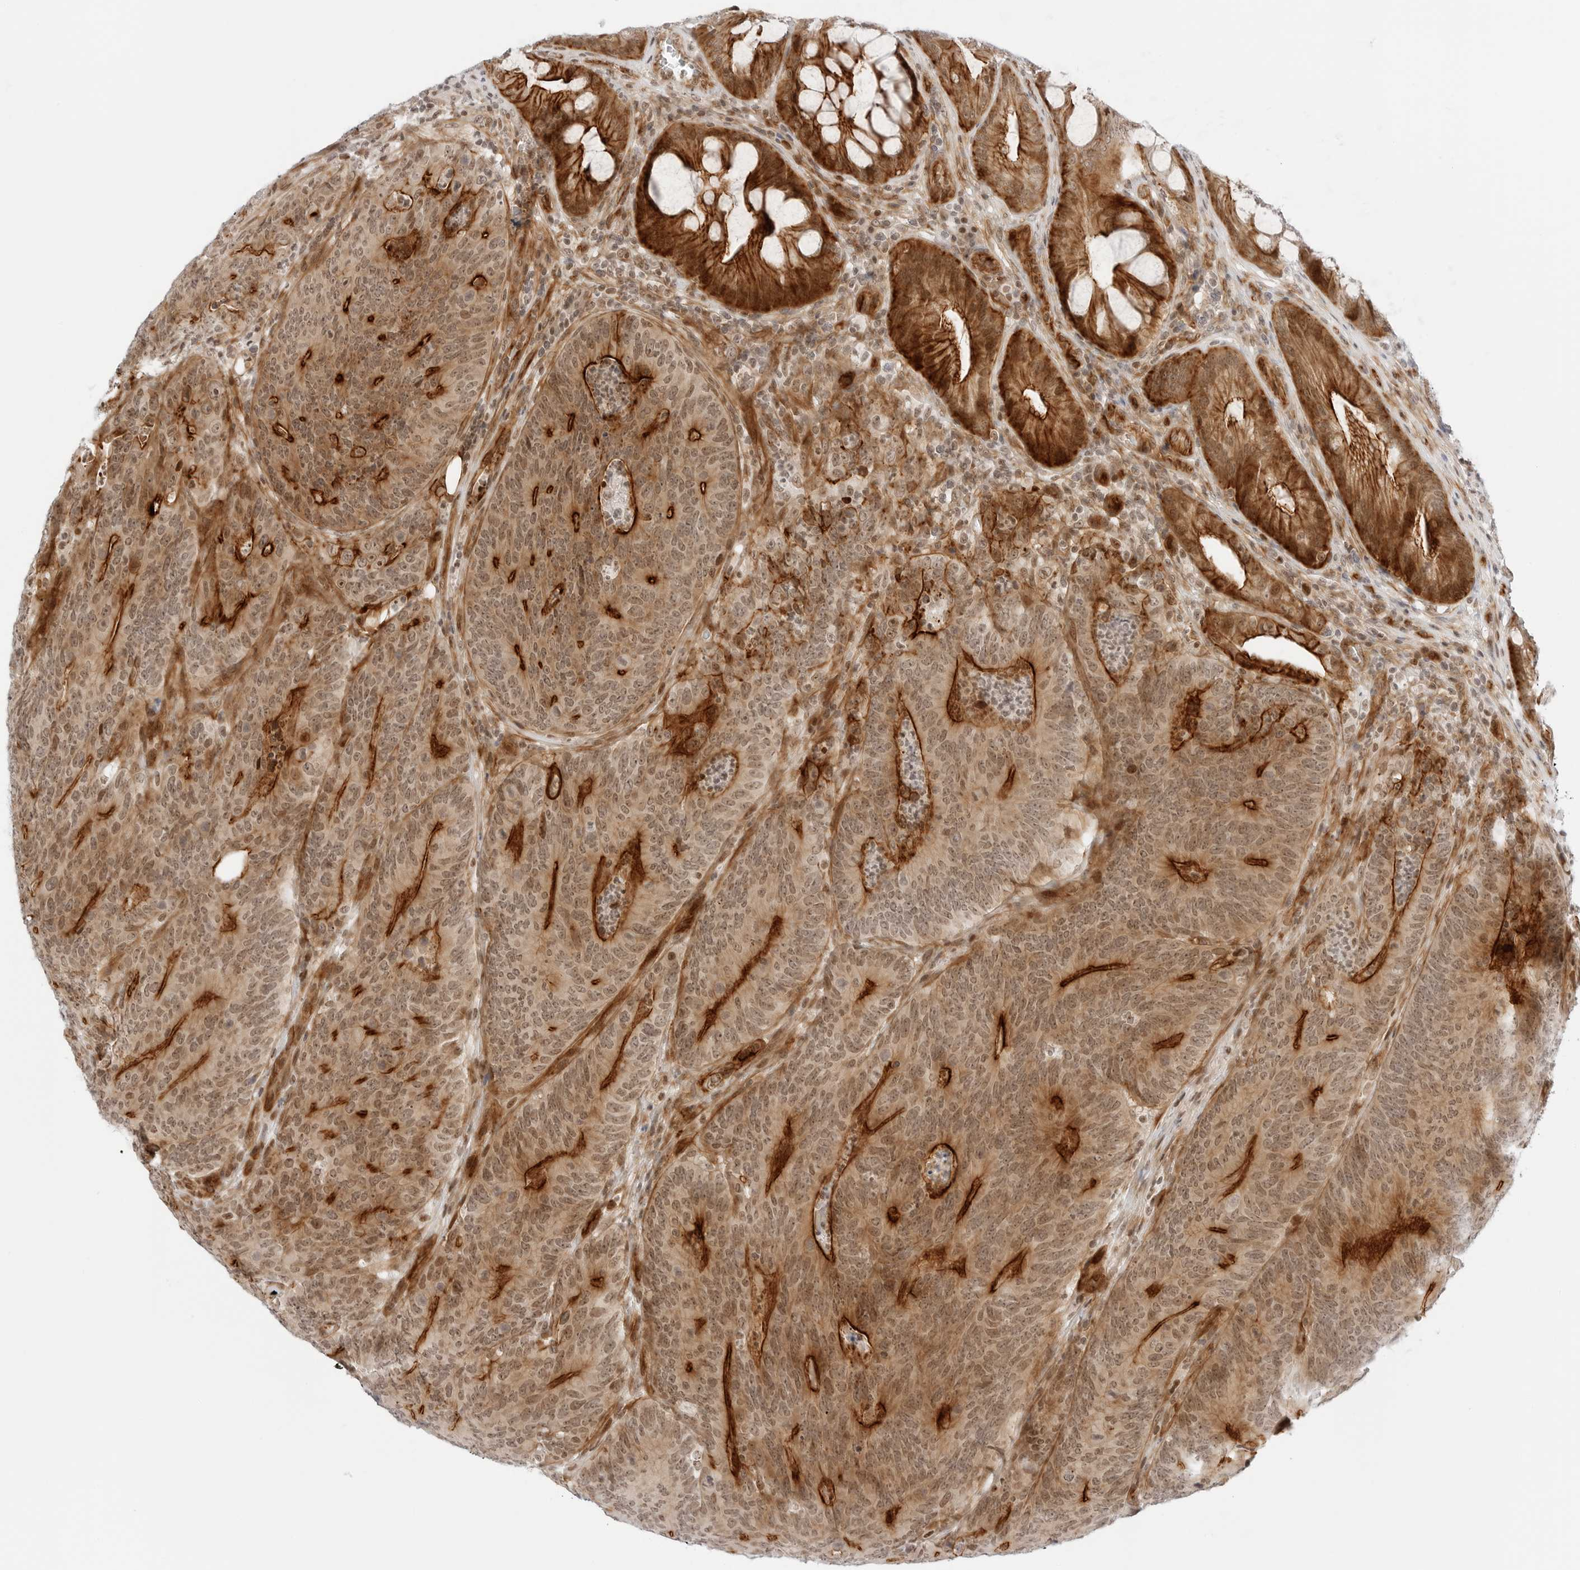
{"staining": {"intensity": "strong", "quantity": "25%-75%", "location": "cytoplasmic/membranous,nuclear"}, "tissue": "colorectal cancer", "cell_type": "Tumor cells", "image_type": "cancer", "snomed": [{"axis": "morphology", "description": "Normal tissue, NOS"}, {"axis": "topography", "description": "Colon"}], "caption": "High-magnification brightfield microscopy of colorectal cancer stained with DAB (brown) and counterstained with hematoxylin (blue). tumor cells exhibit strong cytoplasmic/membranous and nuclear positivity is present in approximately25%-75% of cells.", "gene": "ZNF613", "patient": {"sex": "female", "age": 82}}